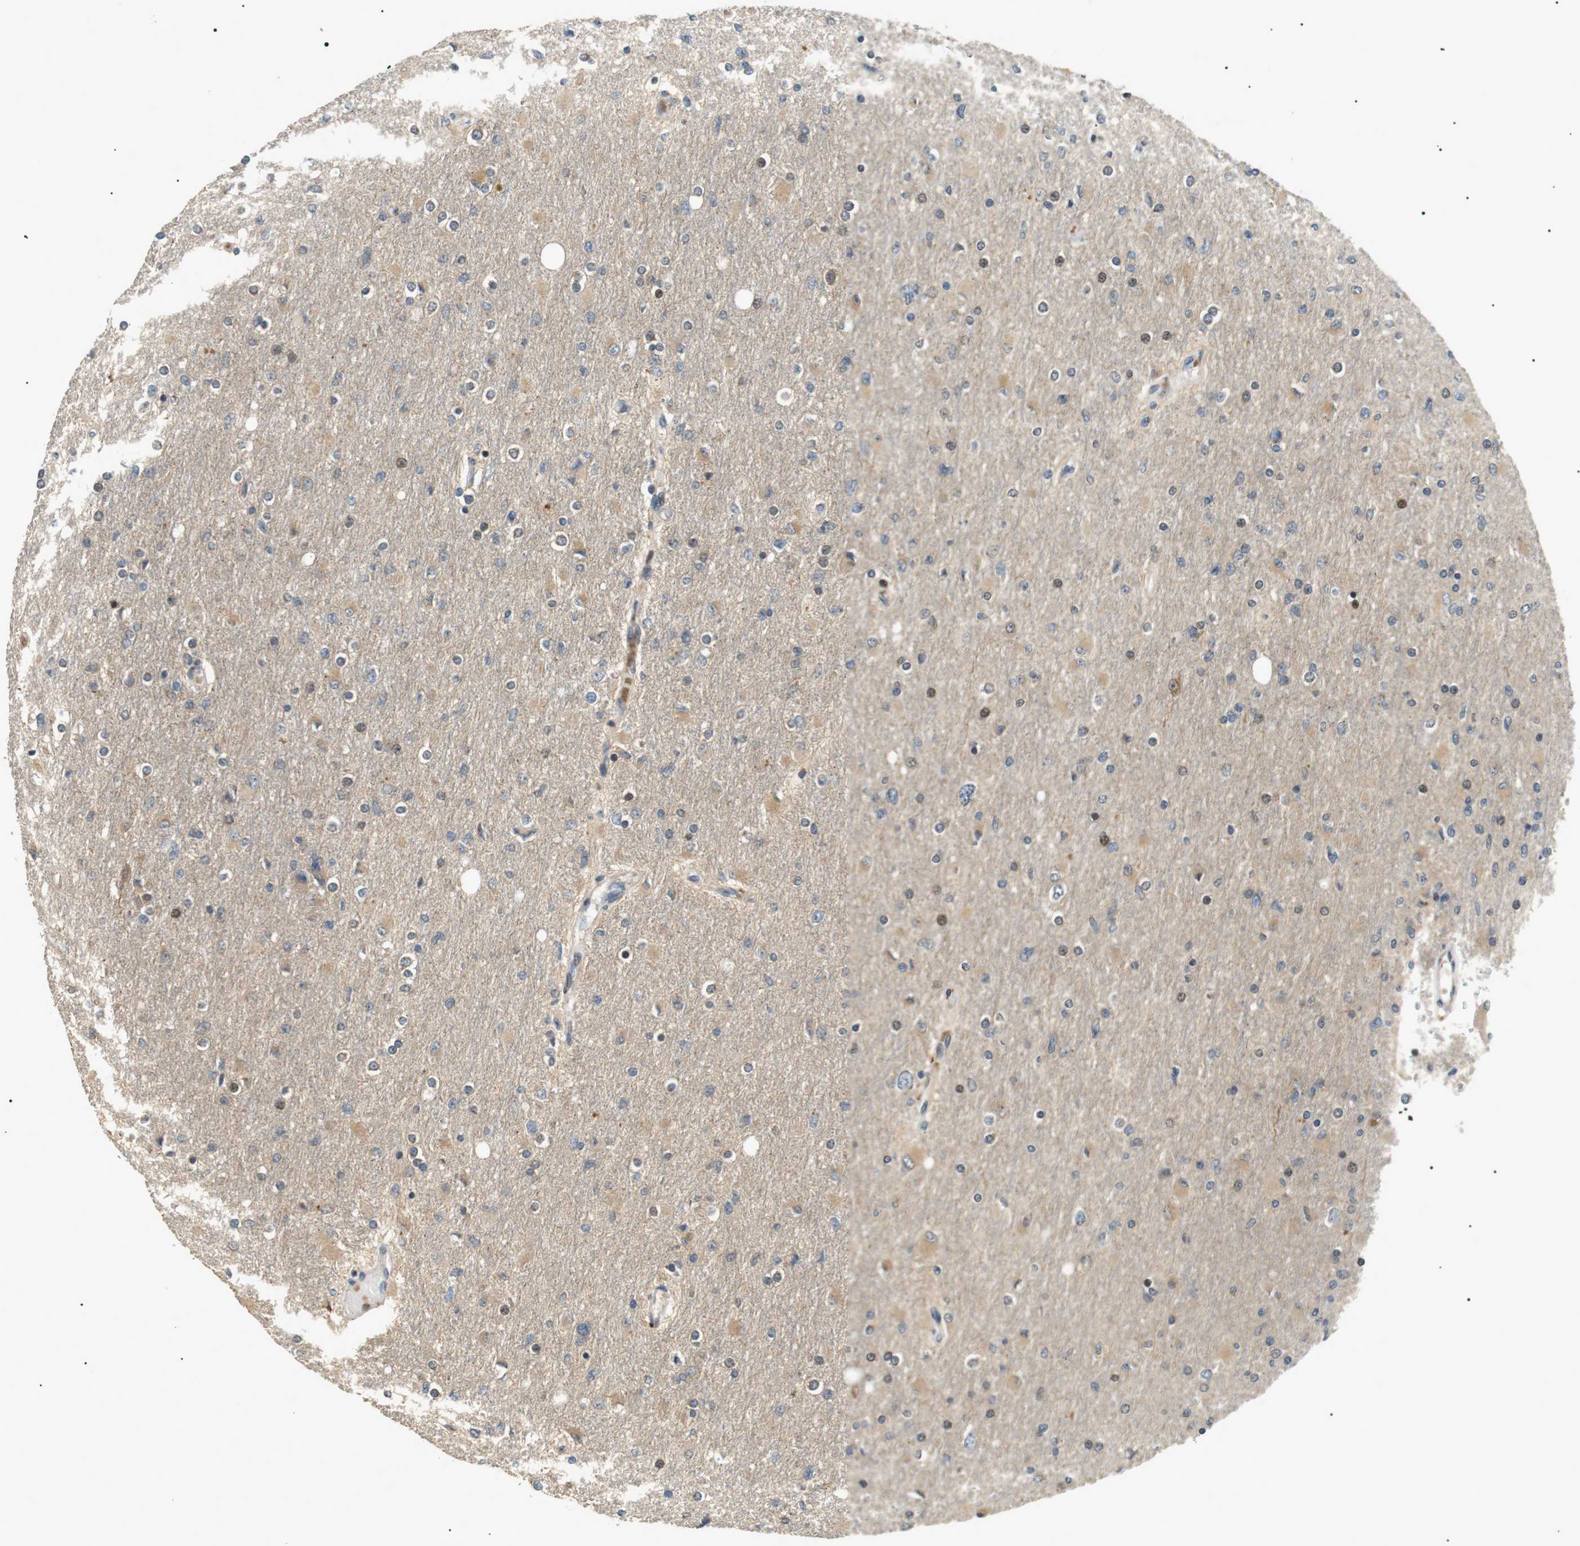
{"staining": {"intensity": "weak", "quantity": "<25%", "location": "cytoplasmic/membranous,nuclear"}, "tissue": "glioma", "cell_type": "Tumor cells", "image_type": "cancer", "snomed": [{"axis": "morphology", "description": "Glioma, malignant, High grade"}, {"axis": "topography", "description": "Cerebral cortex"}], "caption": "This is a photomicrograph of immunohistochemistry staining of high-grade glioma (malignant), which shows no positivity in tumor cells.", "gene": "HSPA13", "patient": {"sex": "female", "age": 36}}